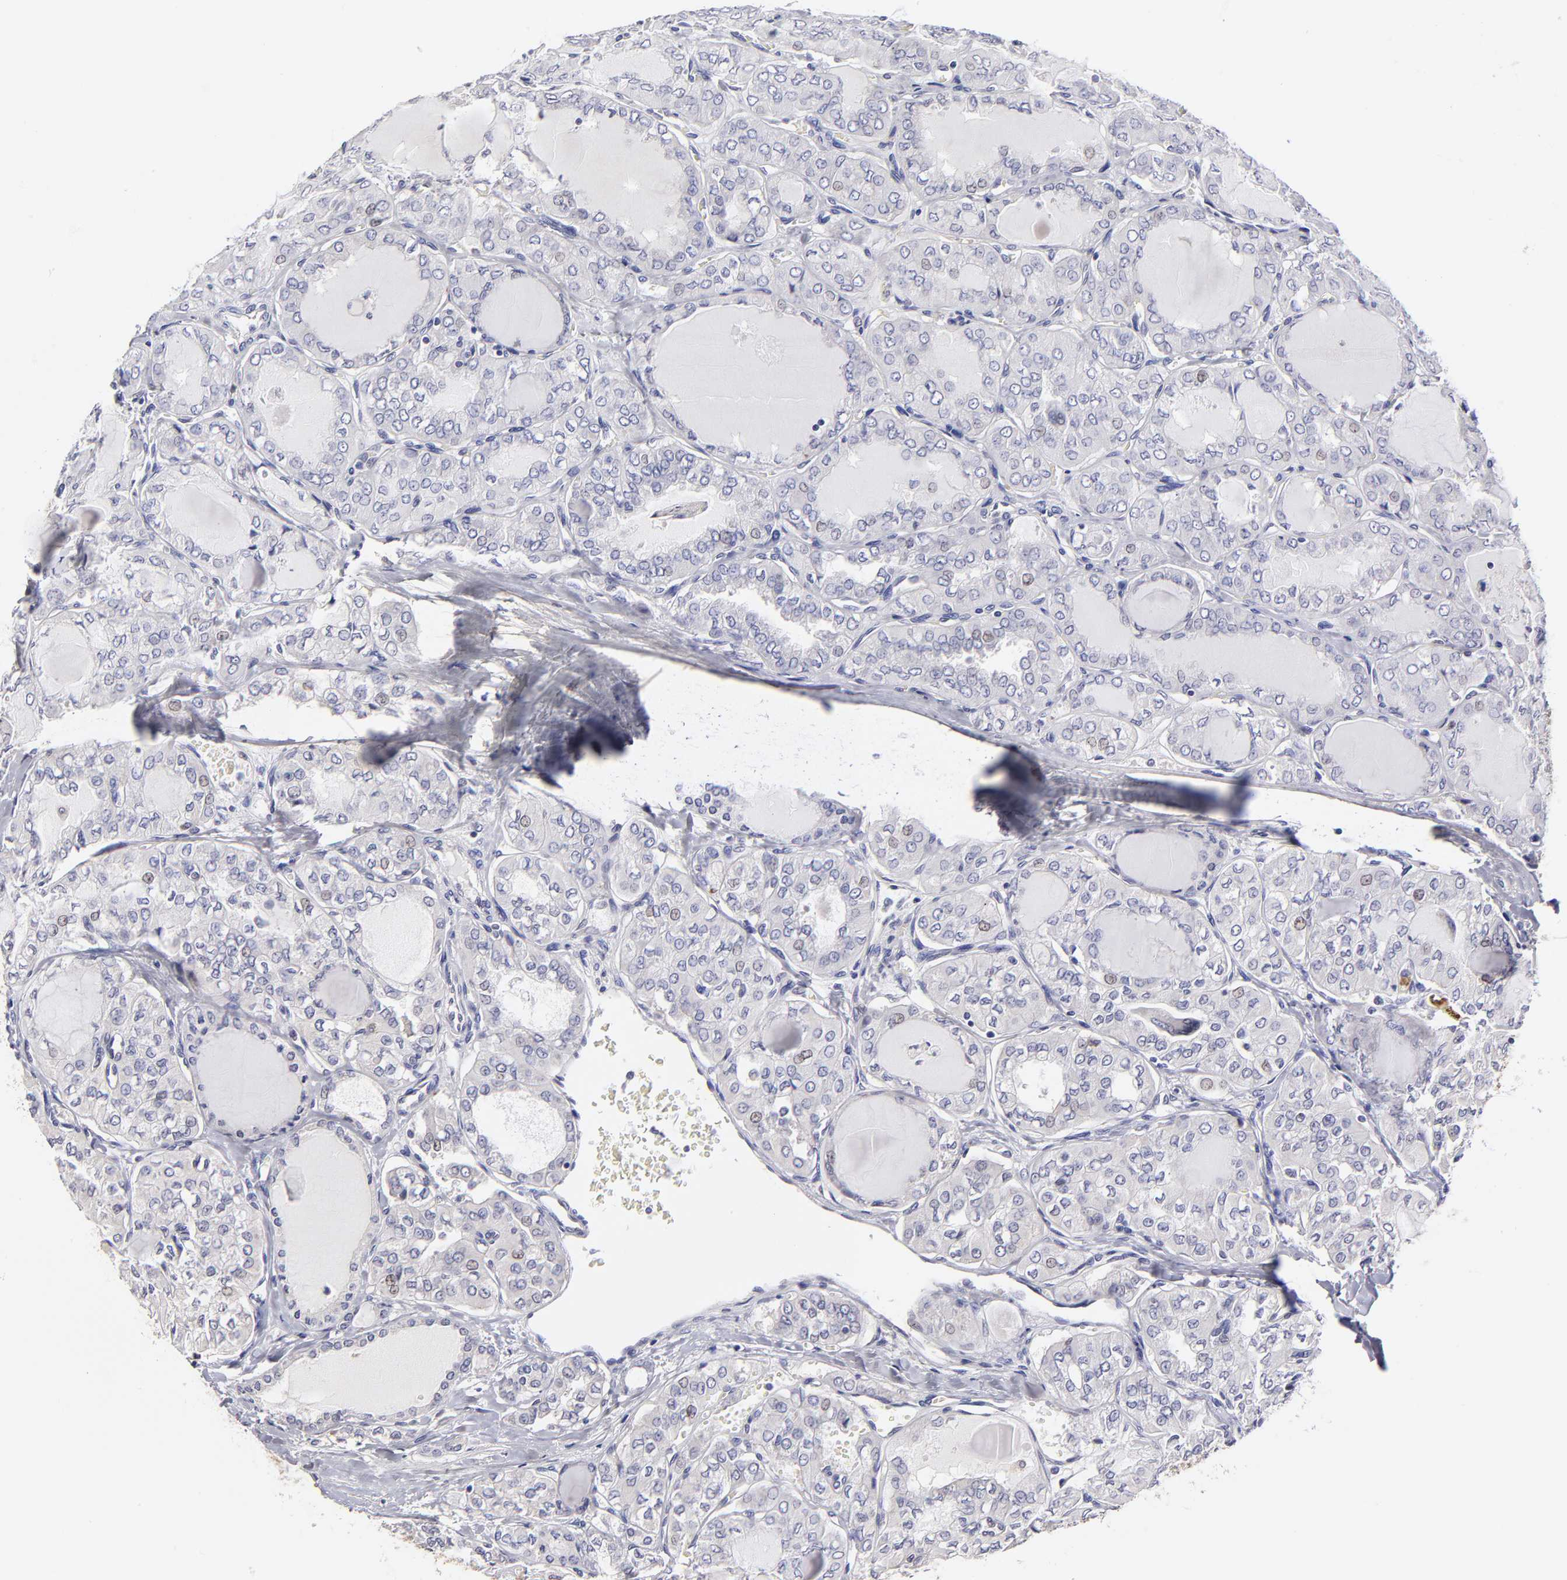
{"staining": {"intensity": "weak", "quantity": "<25%", "location": "cytoplasmic/membranous"}, "tissue": "thyroid cancer", "cell_type": "Tumor cells", "image_type": "cancer", "snomed": [{"axis": "morphology", "description": "Papillary adenocarcinoma, NOS"}, {"axis": "topography", "description": "Thyroid gland"}], "caption": "Immunohistochemical staining of thyroid cancer (papillary adenocarcinoma) shows no significant expression in tumor cells.", "gene": "BTG2", "patient": {"sex": "male", "age": 20}}